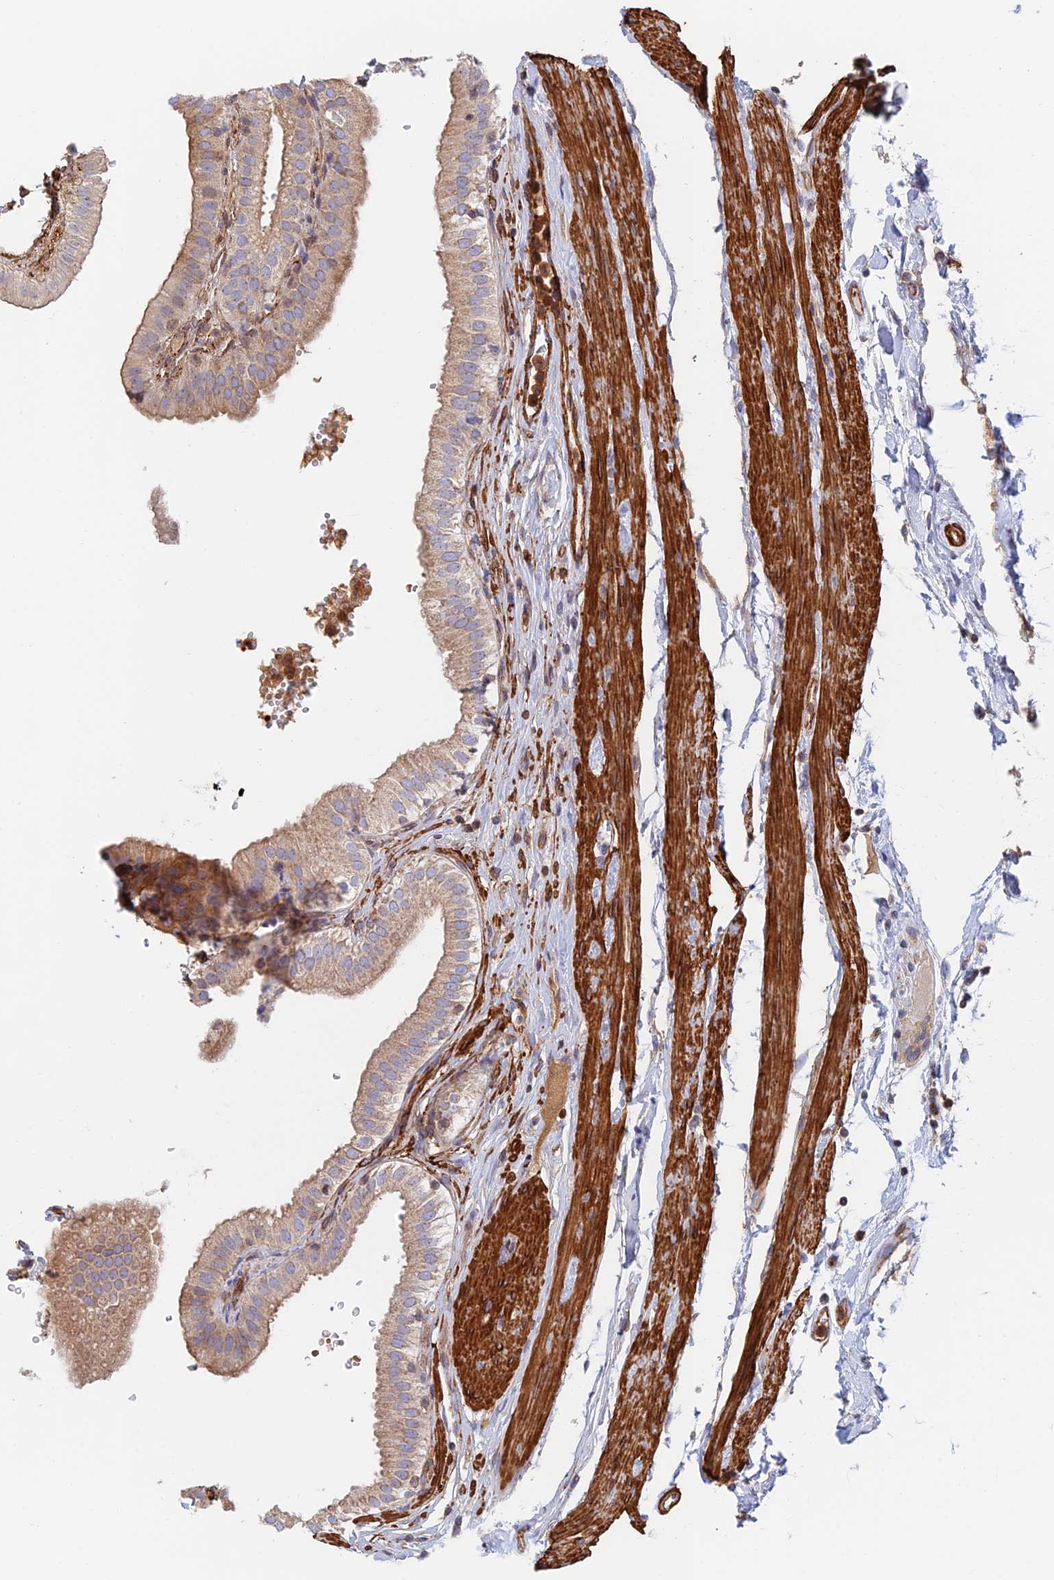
{"staining": {"intensity": "moderate", "quantity": ">75%", "location": "cytoplasmic/membranous"}, "tissue": "gallbladder", "cell_type": "Glandular cells", "image_type": "normal", "snomed": [{"axis": "morphology", "description": "Normal tissue, NOS"}, {"axis": "topography", "description": "Gallbladder"}], "caption": "The image exhibits staining of unremarkable gallbladder, revealing moderate cytoplasmic/membranous protein expression (brown color) within glandular cells. (IHC, brightfield microscopy, high magnification).", "gene": "PAK4", "patient": {"sex": "female", "age": 61}}